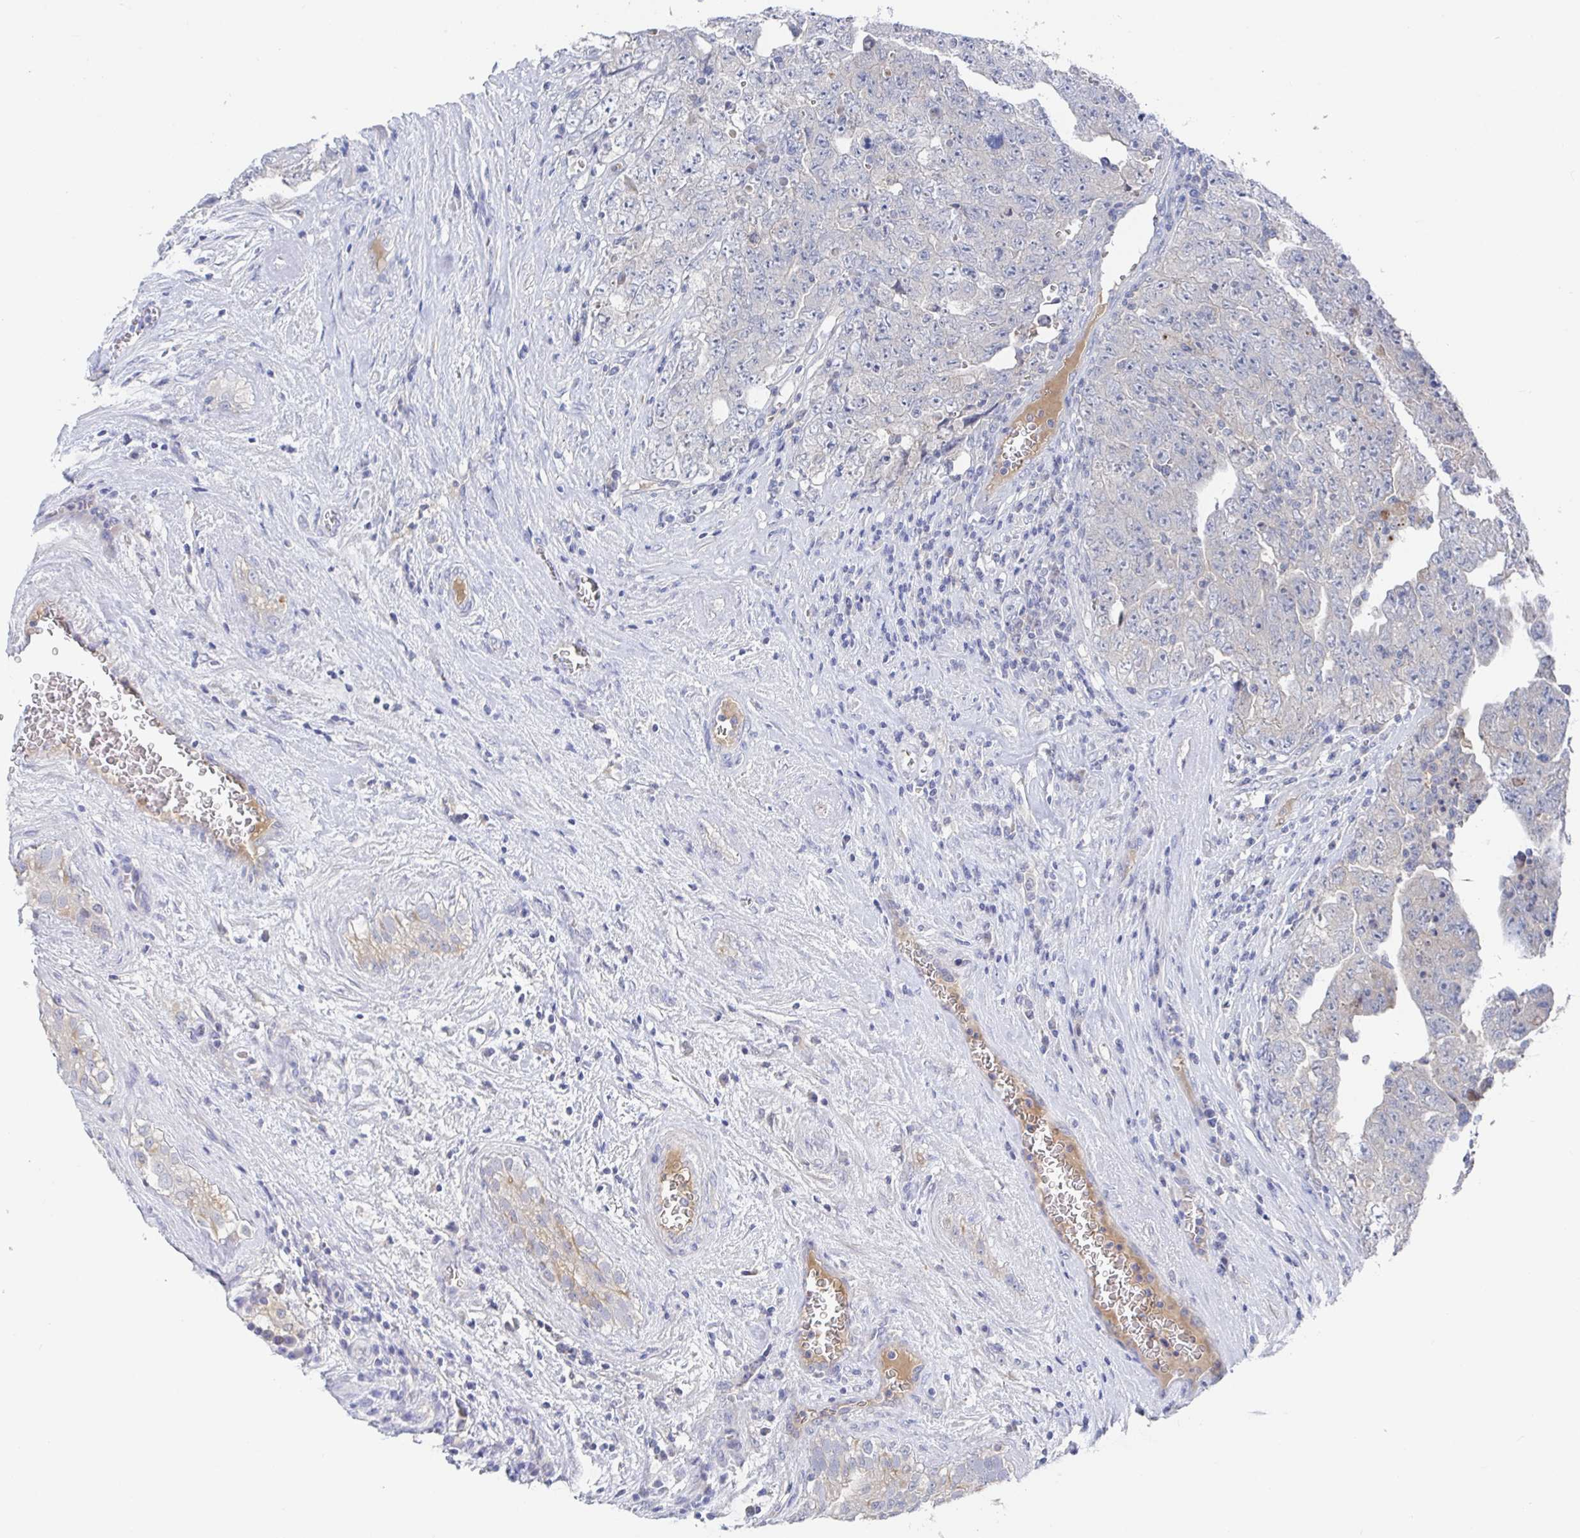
{"staining": {"intensity": "negative", "quantity": "none", "location": "none"}, "tissue": "testis cancer", "cell_type": "Tumor cells", "image_type": "cancer", "snomed": [{"axis": "morphology", "description": "Carcinoma, Embryonal, NOS"}, {"axis": "topography", "description": "Testis"}], "caption": "The immunohistochemistry (IHC) histopathology image has no significant positivity in tumor cells of embryonal carcinoma (testis) tissue.", "gene": "GPR148", "patient": {"sex": "male", "age": 28}}